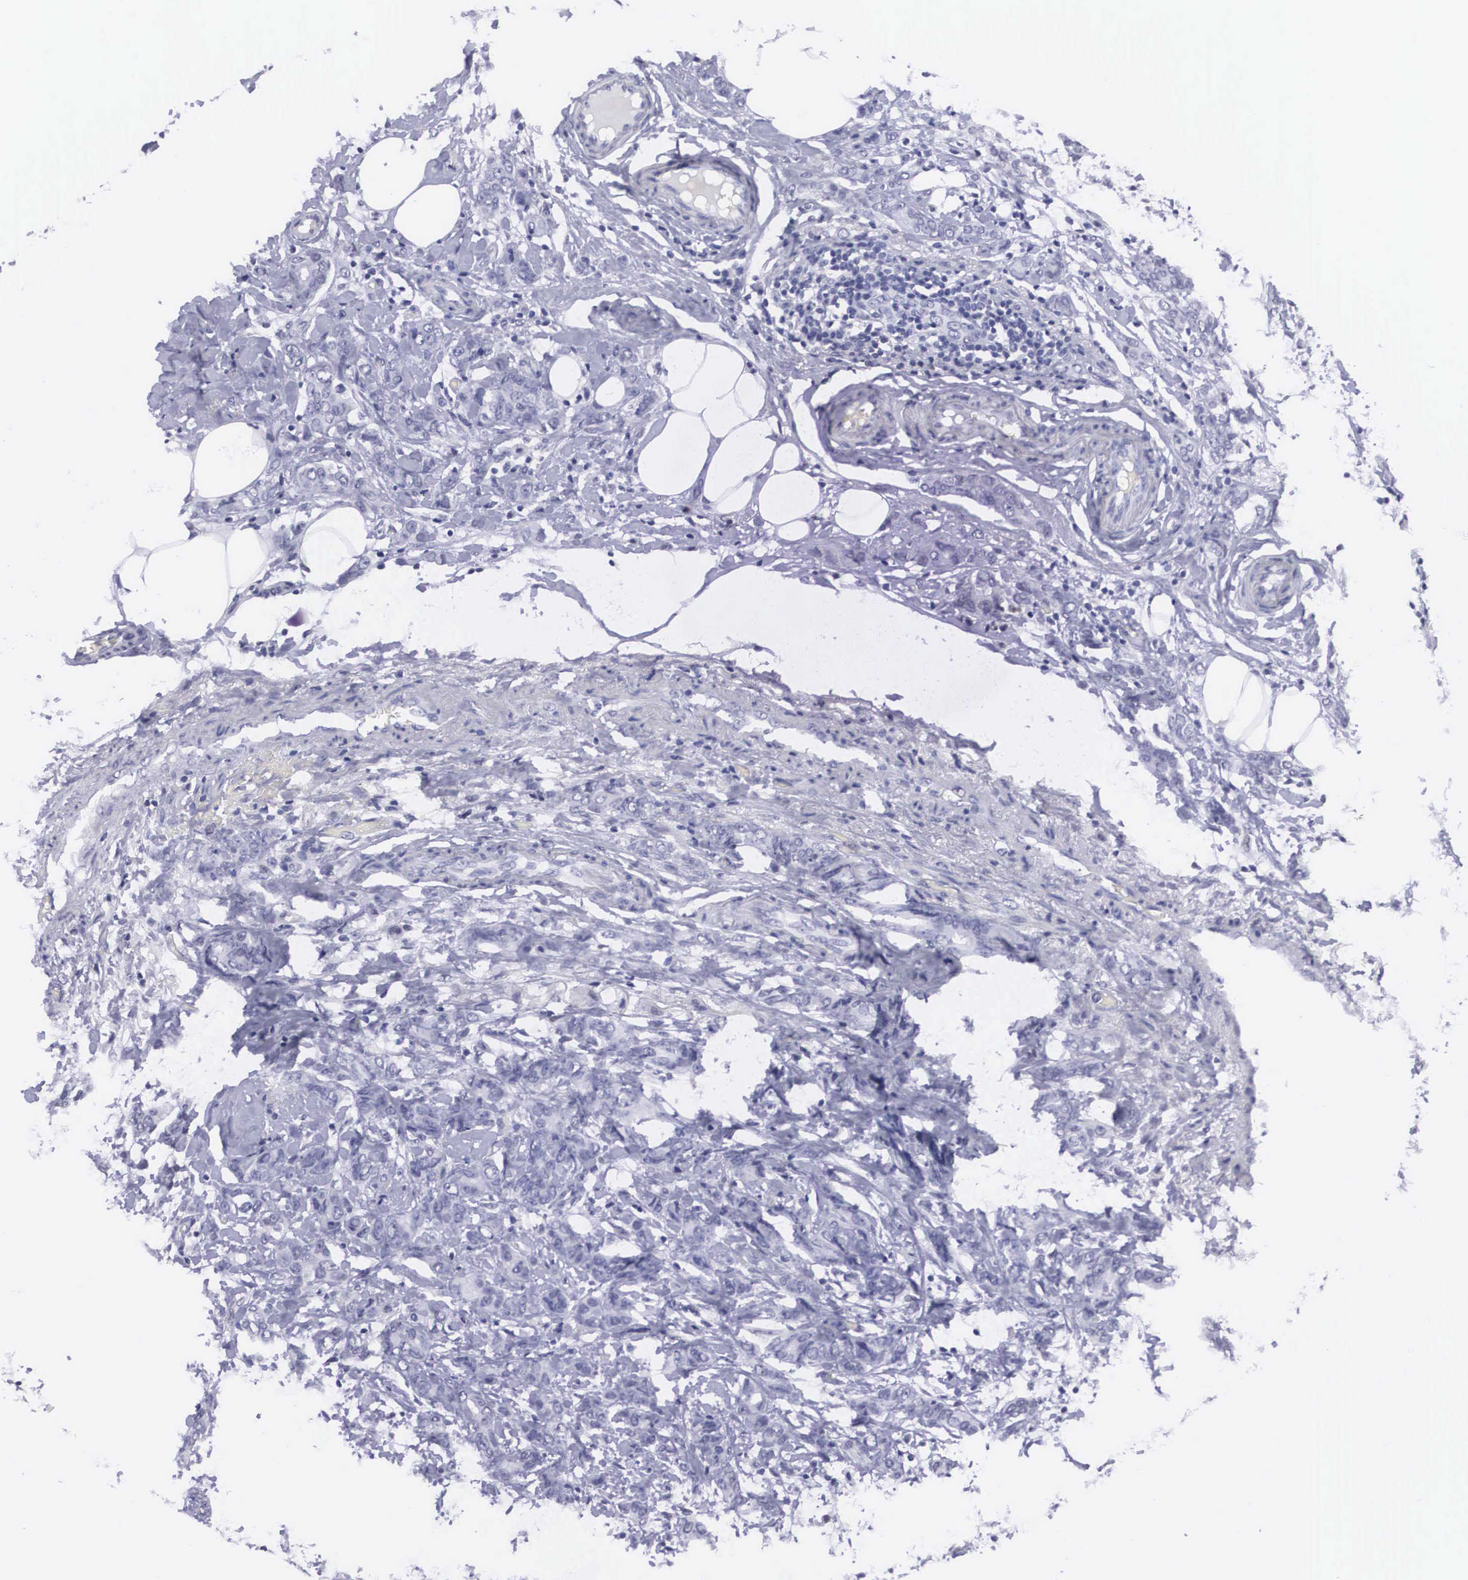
{"staining": {"intensity": "negative", "quantity": "none", "location": "none"}, "tissue": "breast cancer", "cell_type": "Tumor cells", "image_type": "cancer", "snomed": [{"axis": "morphology", "description": "Duct carcinoma"}, {"axis": "topography", "description": "Breast"}], "caption": "This is an immunohistochemistry (IHC) histopathology image of breast cancer. There is no expression in tumor cells.", "gene": "C22orf31", "patient": {"sex": "female", "age": 53}}